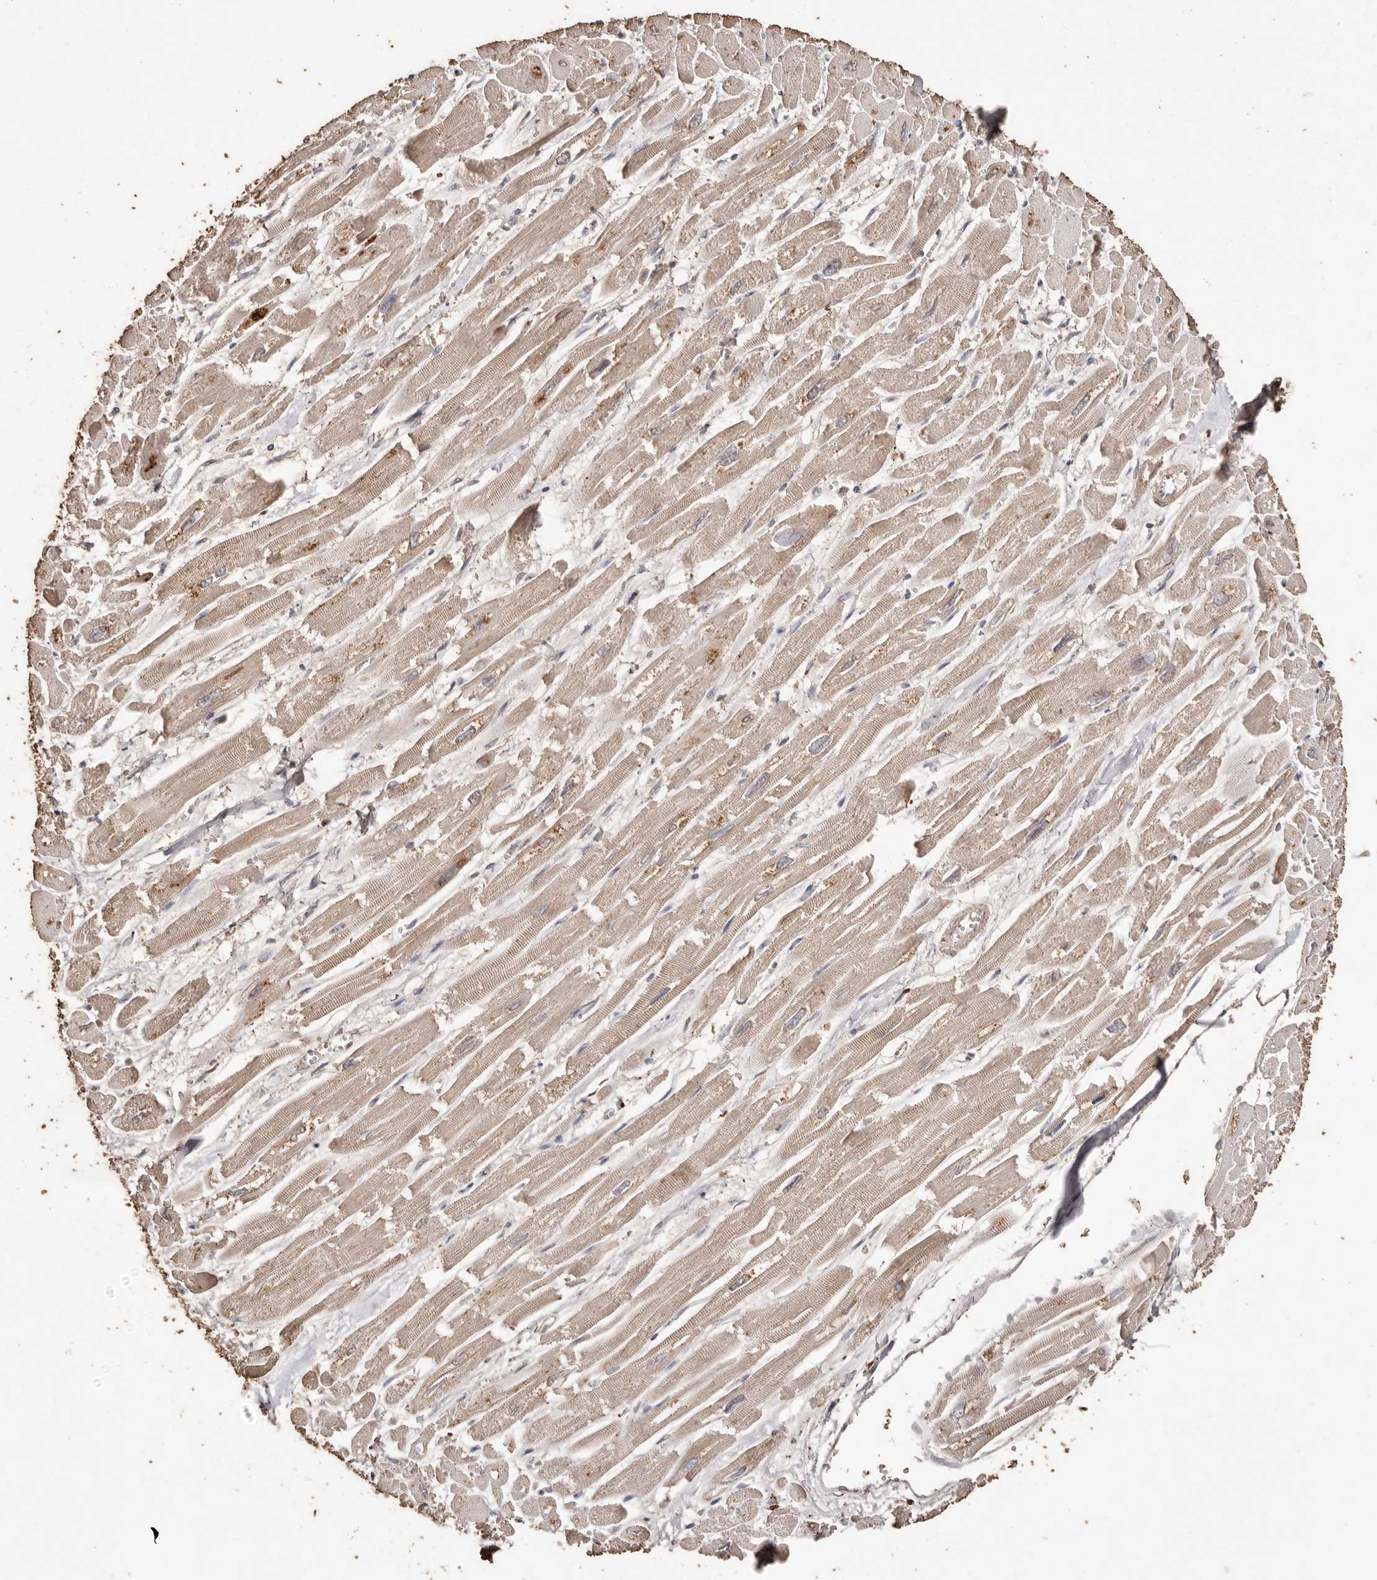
{"staining": {"intensity": "weak", "quantity": "<25%", "location": "cytoplasmic/membranous"}, "tissue": "heart muscle", "cell_type": "Cardiomyocytes", "image_type": "normal", "snomed": [{"axis": "morphology", "description": "Normal tissue, NOS"}, {"axis": "topography", "description": "Heart"}], "caption": "Heart muscle stained for a protein using immunohistochemistry (IHC) displays no expression cardiomyocytes.", "gene": "PKDCC", "patient": {"sex": "male", "age": 54}}